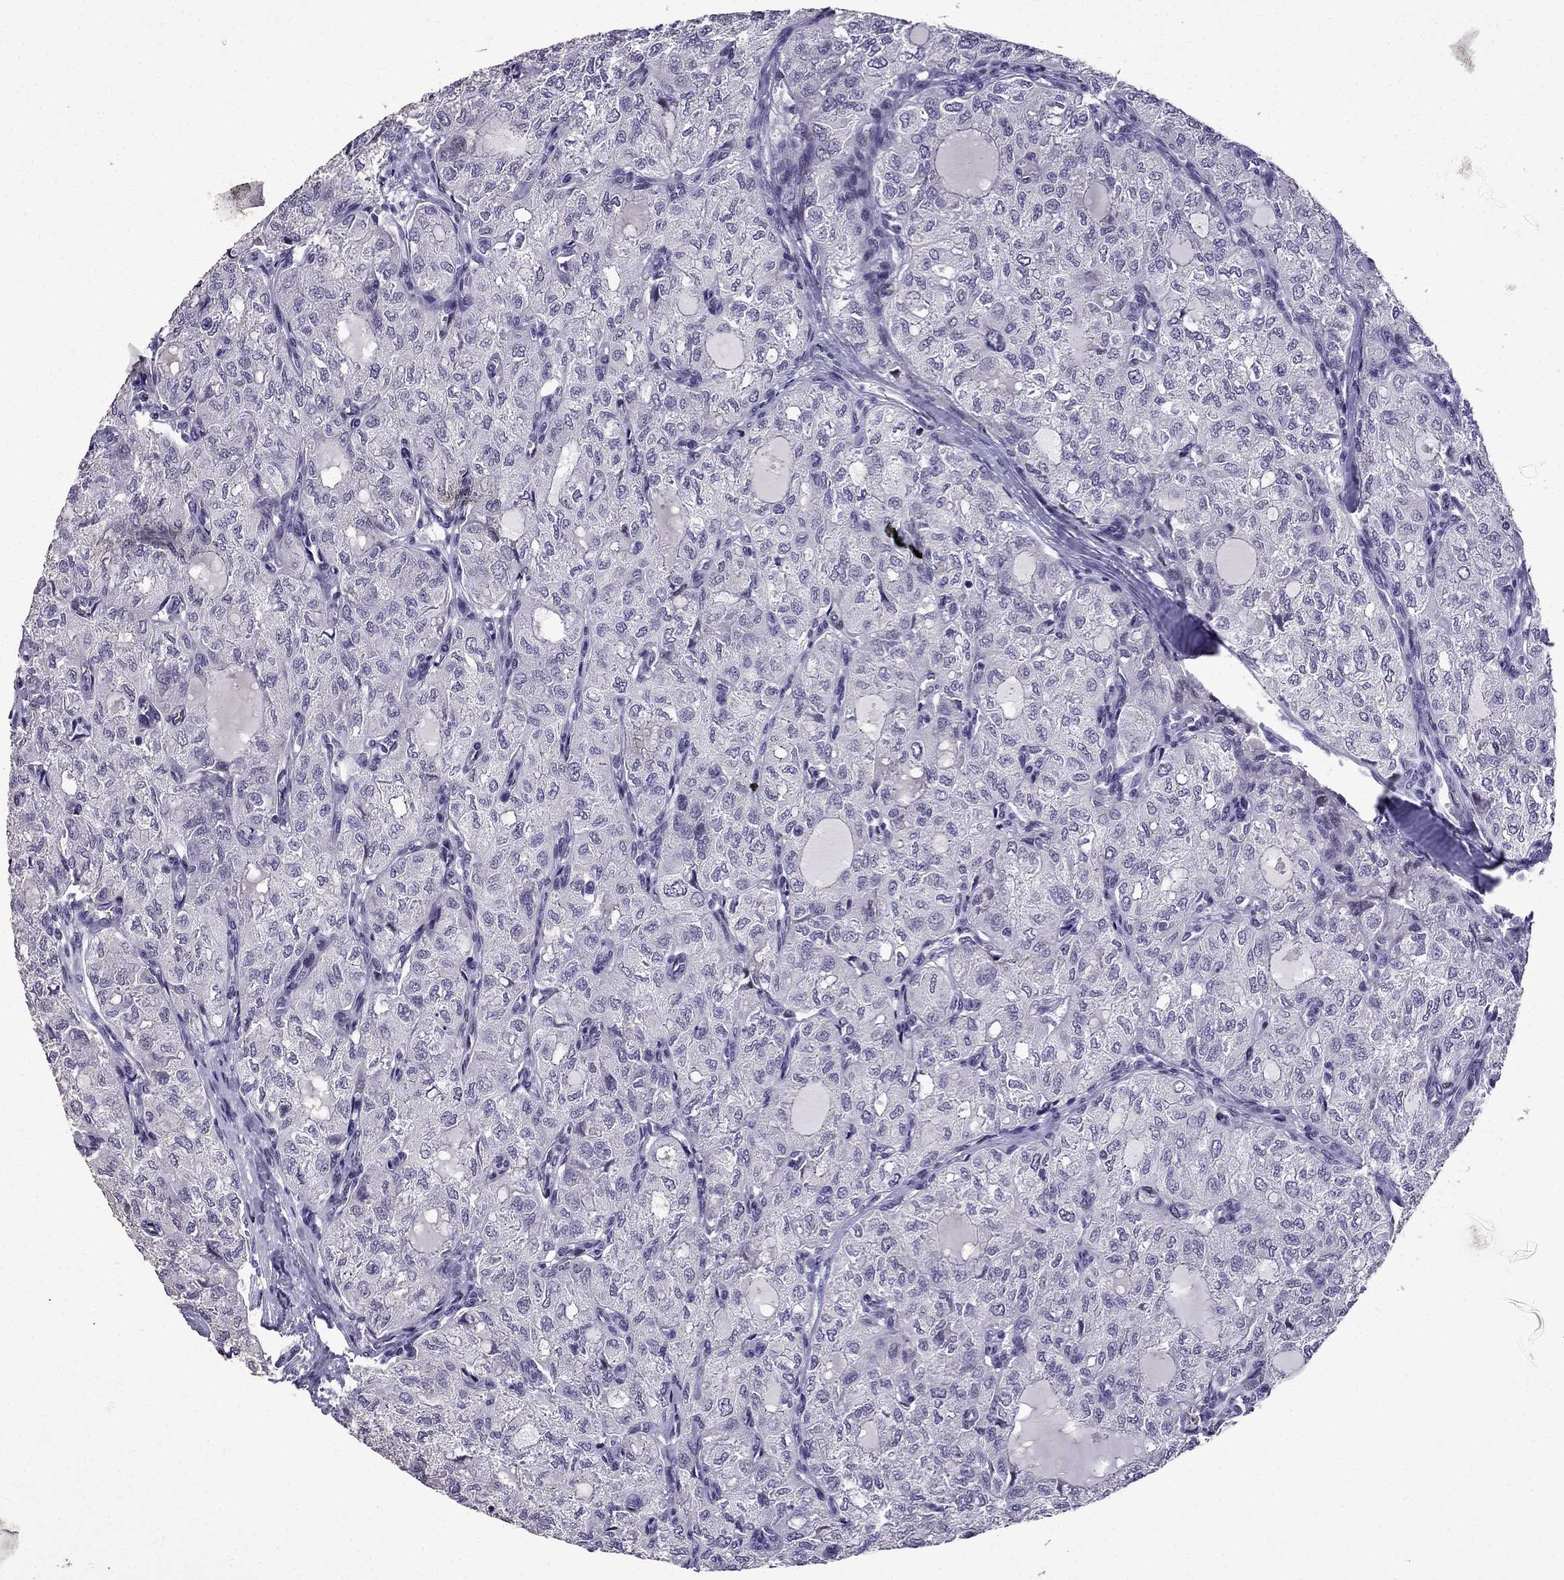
{"staining": {"intensity": "negative", "quantity": "none", "location": "none"}, "tissue": "thyroid cancer", "cell_type": "Tumor cells", "image_type": "cancer", "snomed": [{"axis": "morphology", "description": "Follicular adenoma carcinoma, NOS"}, {"axis": "topography", "description": "Thyroid gland"}], "caption": "This is a image of IHC staining of follicular adenoma carcinoma (thyroid), which shows no staining in tumor cells. (DAB (3,3'-diaminobenzidine) immunohistochemistry with hematoxylin counter stain).", "gene": "TTN", "patient": {"sex": "male", "age": 75}}